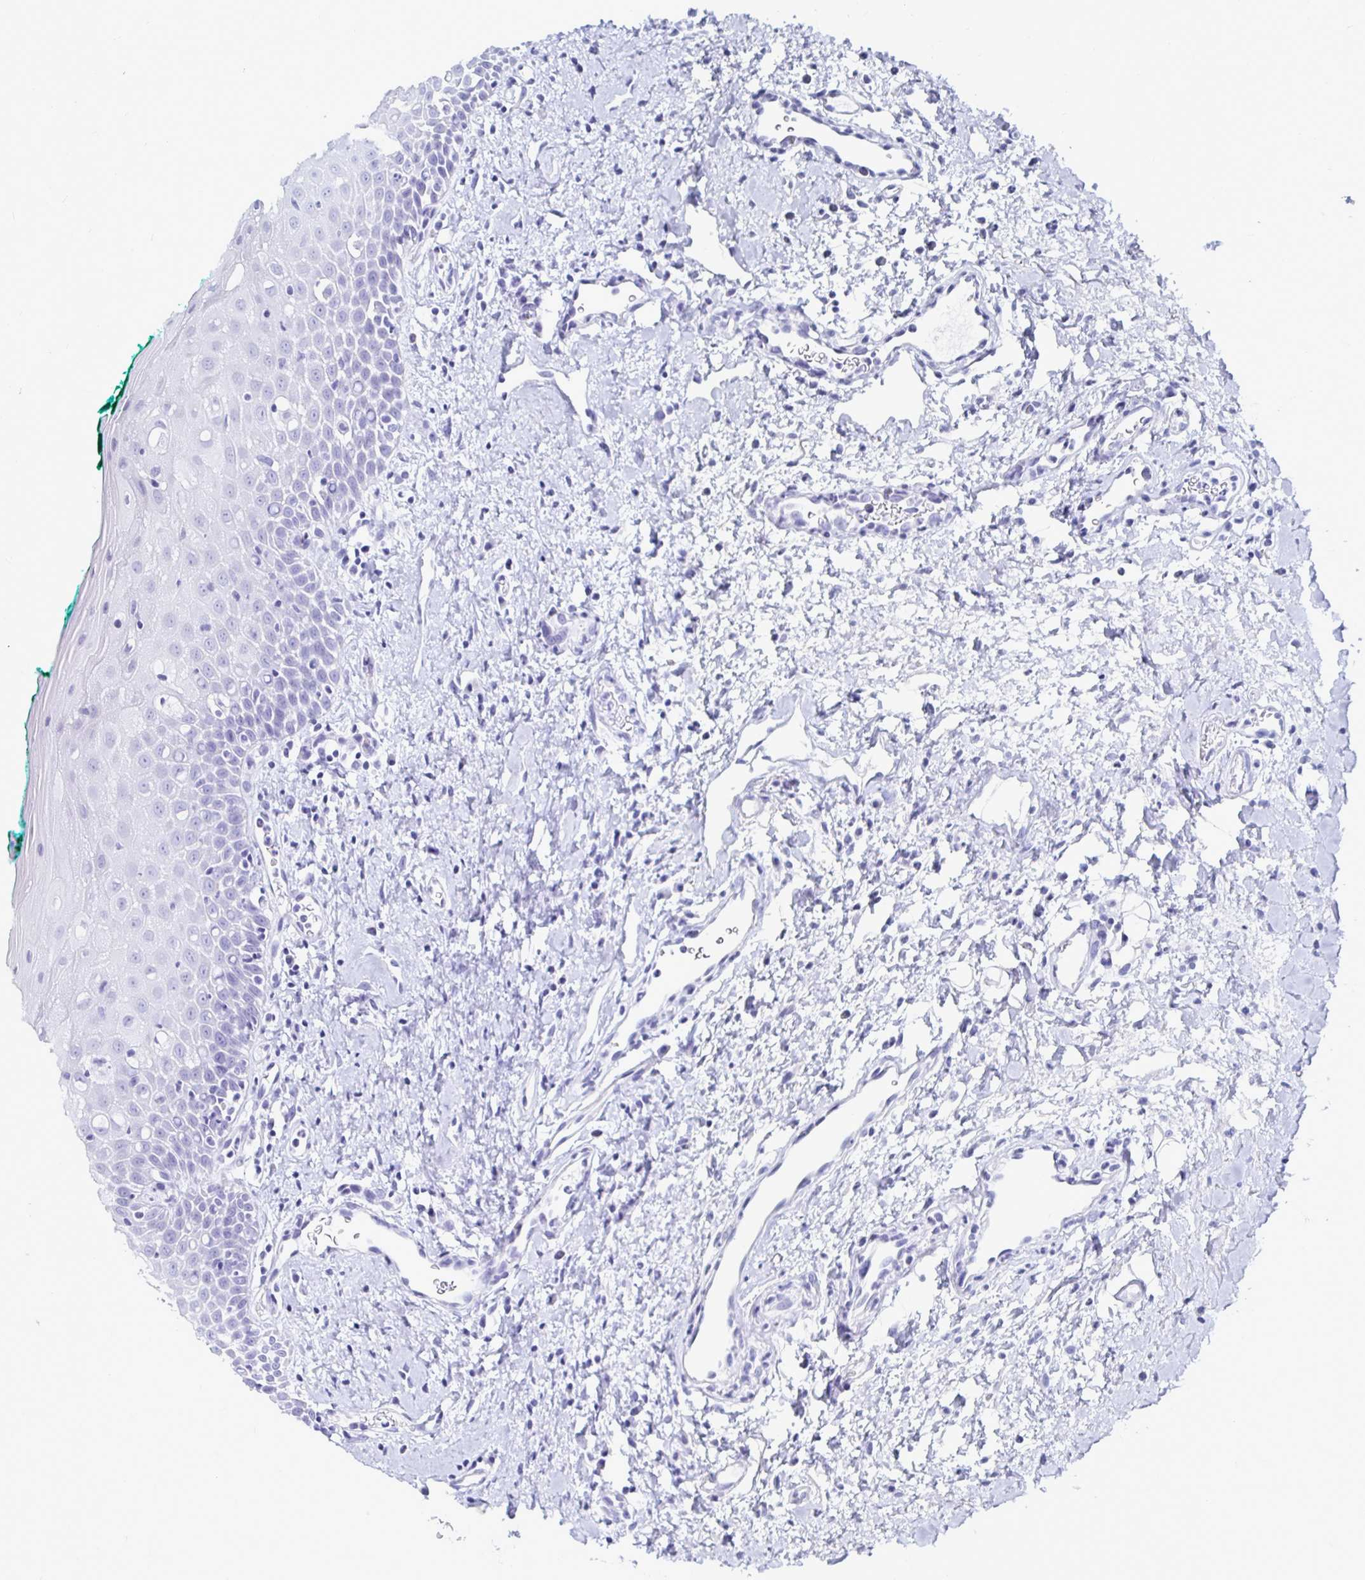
{"staining": {"intensity": "negative", "quantity": "none", "location": "none"}, "tissue": "oral mucosa", "cell_type": "Squamous epithelial cells", "image_type": "normal", "snomed": [{"axis": "morphology", "description": "Normal tissue, NOS"}, {"axis": "topography", "description": "Oral tissue"}], "caption": "This is an IHC histopathology image of benign human oral mucosa. There is no expression in squamous epithelial cells.", "gene": "LUZP4", "patient": {"sex": "female", "age": 70}}